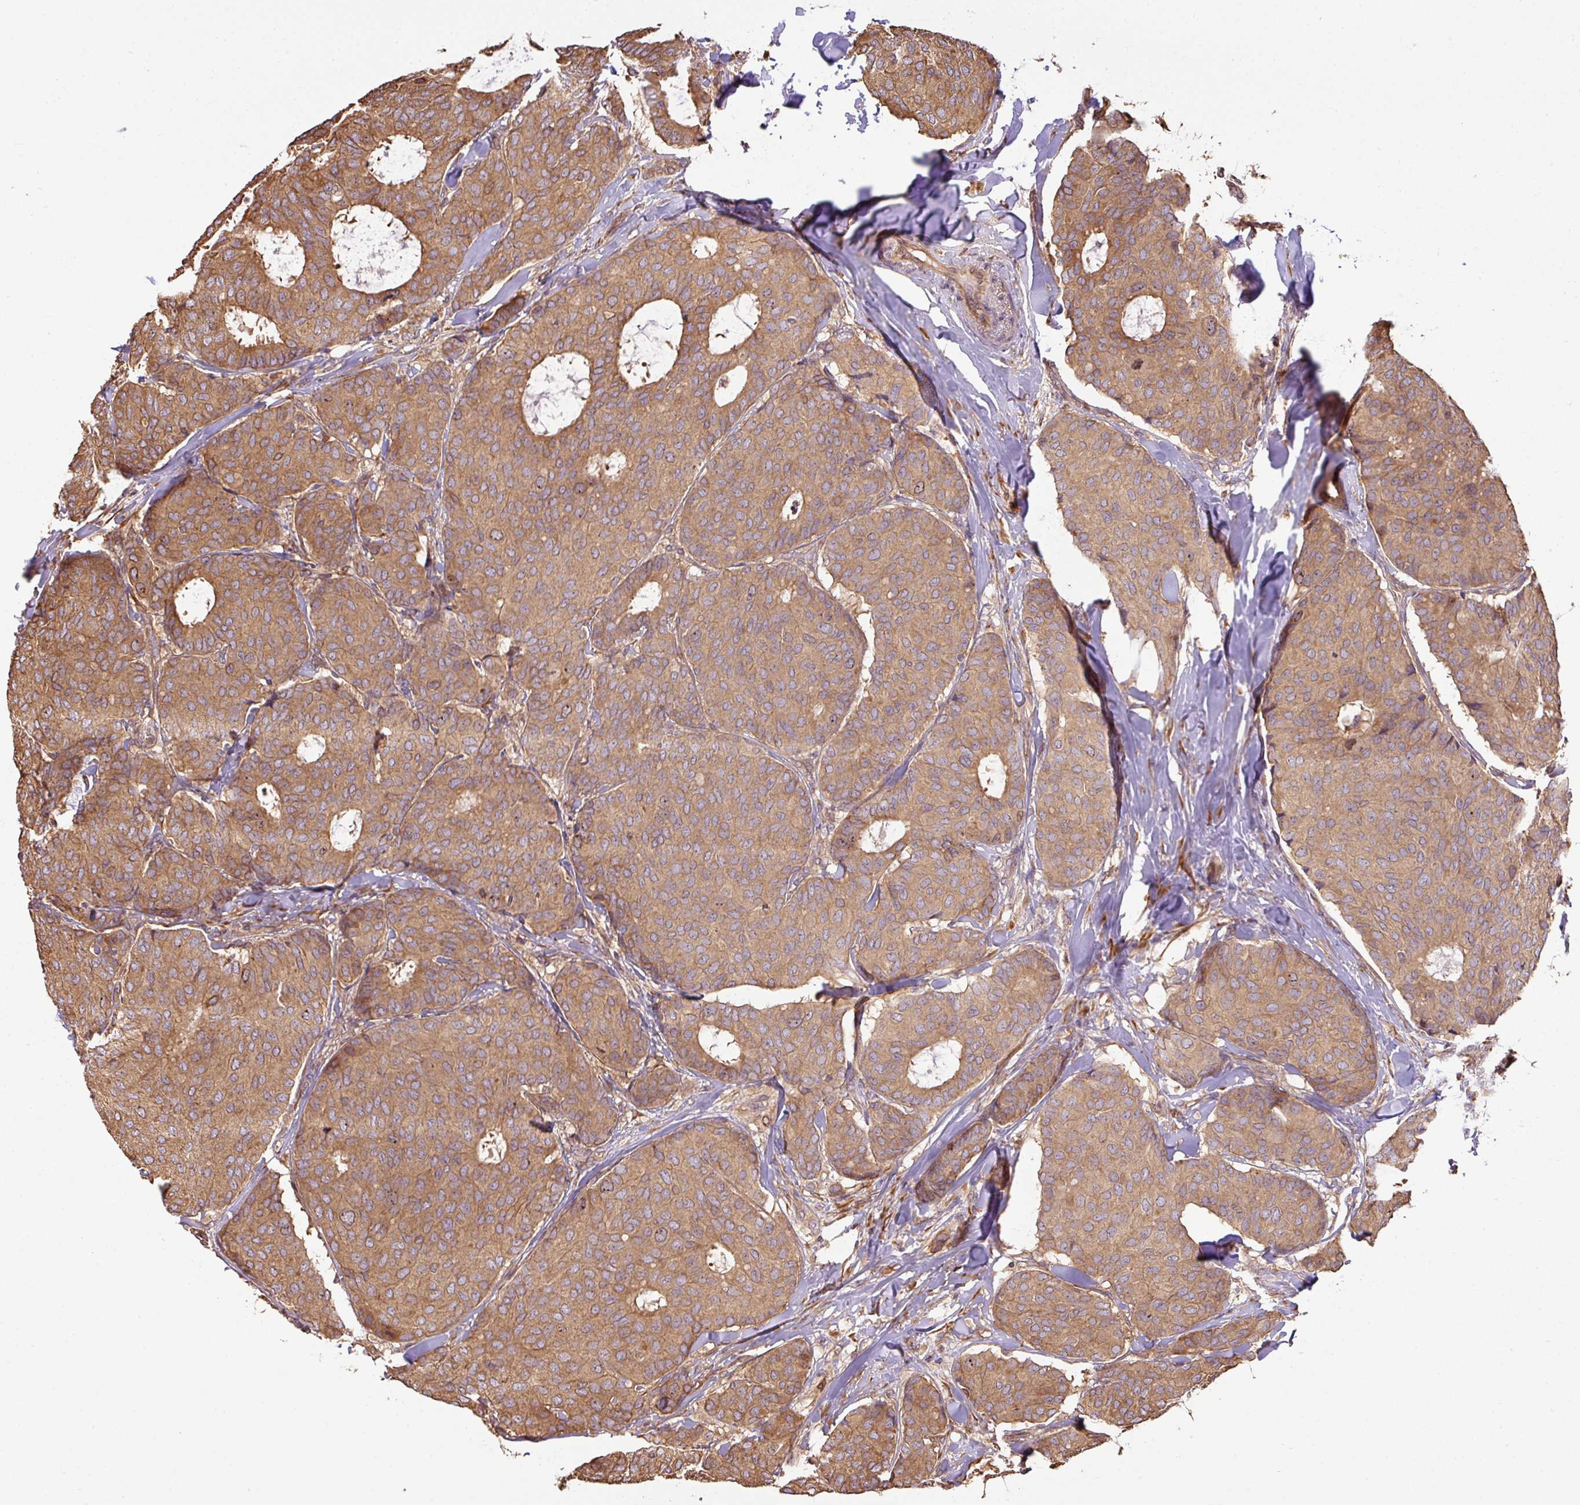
{"staining": {"intensity": "moderate", "quantity": ">75%", "location": "cytoplasmic/membranous"}, "tissue": "breast cancer", "cell_type": "Tumor cells", "image_type": "cancer", "snomed": [{"axis": "morphology", "description": "Duct carcinoma"}, {"axis": "topography", "description": "Breast"}], "caption": "There is medium levels of moderate cytoplasmic/membranous positivity in tumor cells of breast cancer (invasive ductal carcinoma), as demonstrated by immunohistochemical staining (brown color).", "gene": "VENTX", "patient": {"sex": "female", "age": 75}}